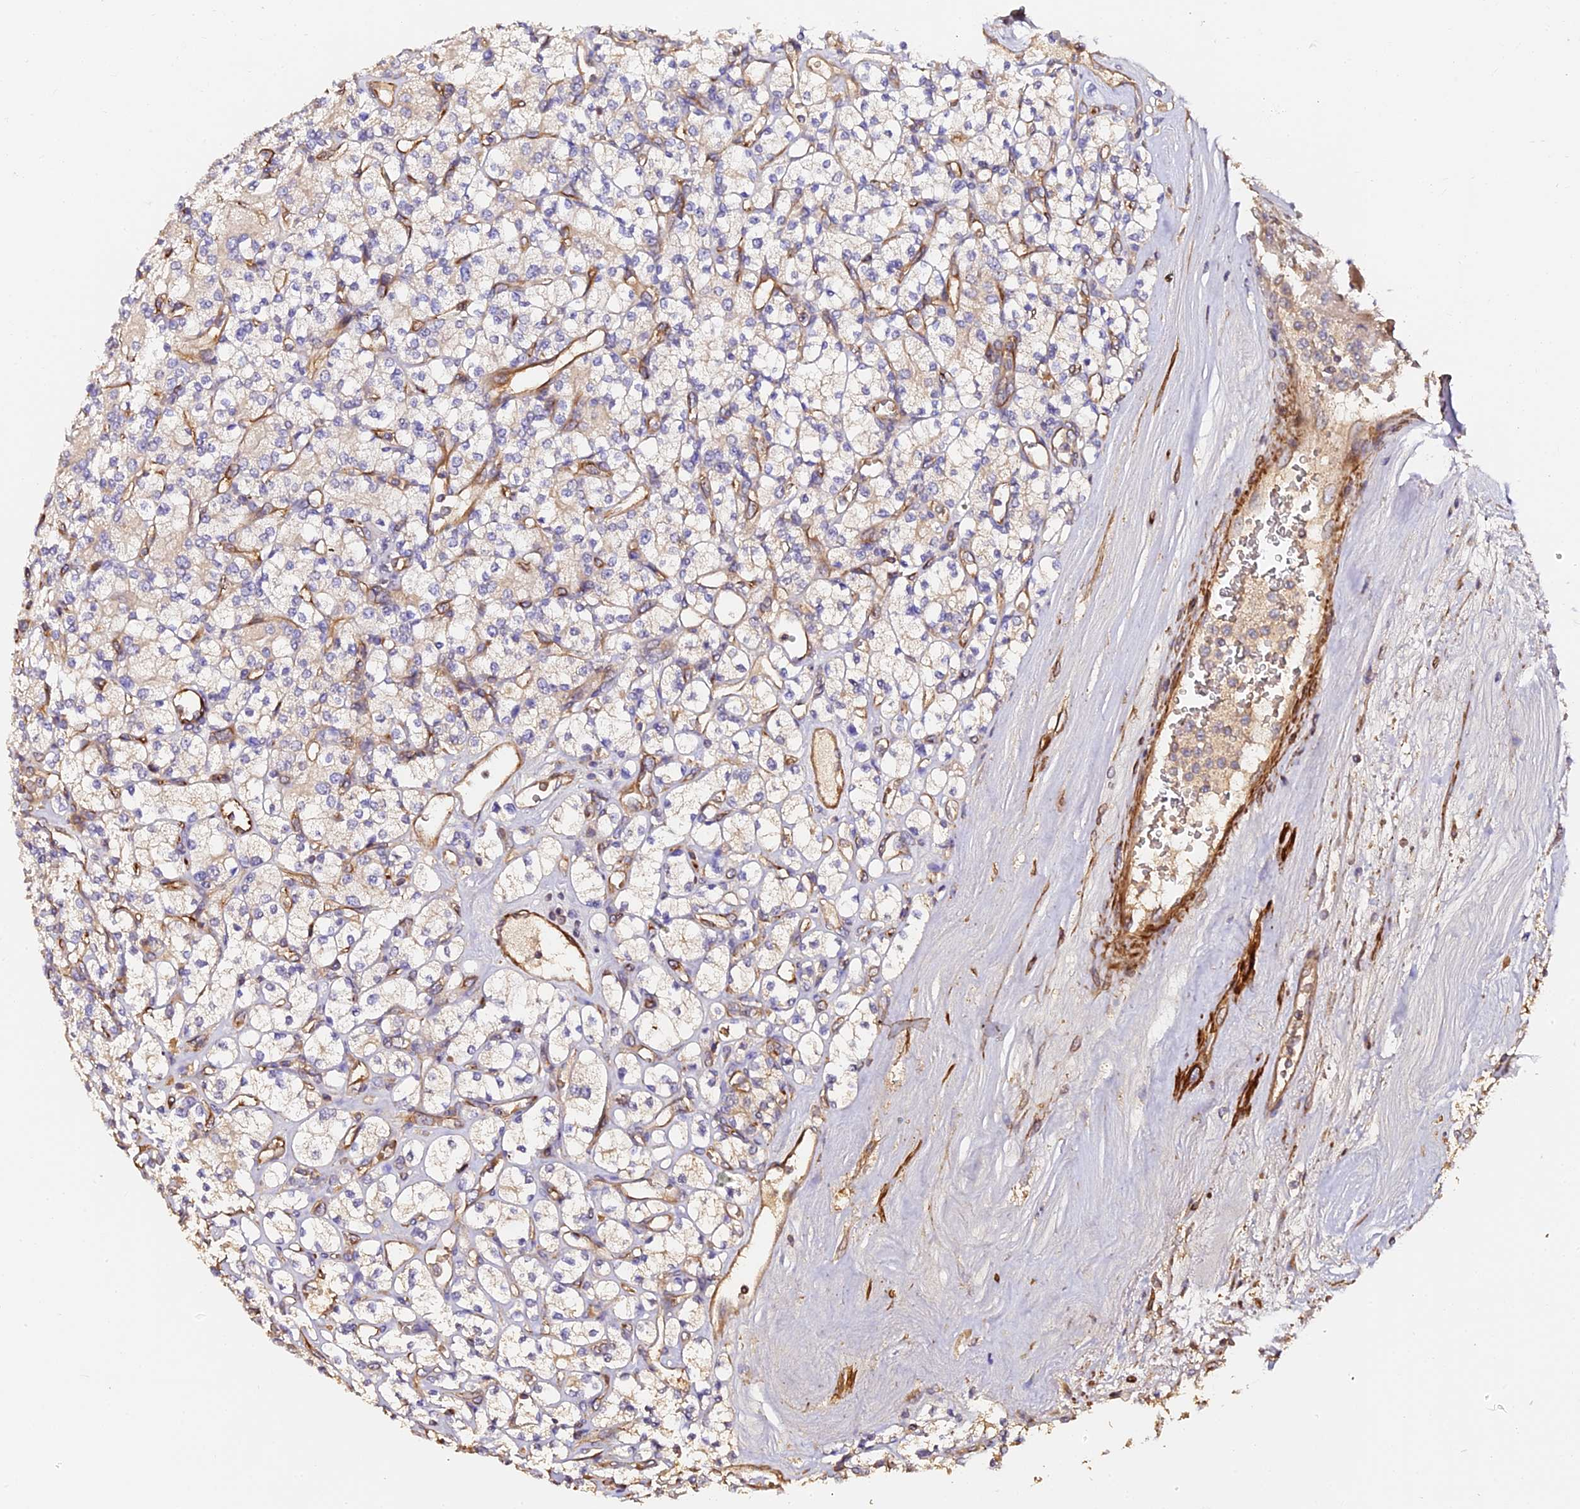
{"staining": {"intensity": "weak", "quantity": "25%-75%", "location": "cytoplasmic/membranous"}, "tissue": "renal cancer", "cell_type": "Tumor cells", "image_type": "cancer", "snomed": [{"axis": "morphology", "description": "Adenocarcinoma, NOS"}, {"axis": "topography", "description": "Kidney"}], "caption": "Weak cytoplasmic/membranous expression for a protein is appreciated in approximately 25%-75% of tumor cells of renal cancer (adenocarcinoma) using immunohistochemistry.", "gene": "TDO2", "patient": {"sex": "male", "age": 77}}